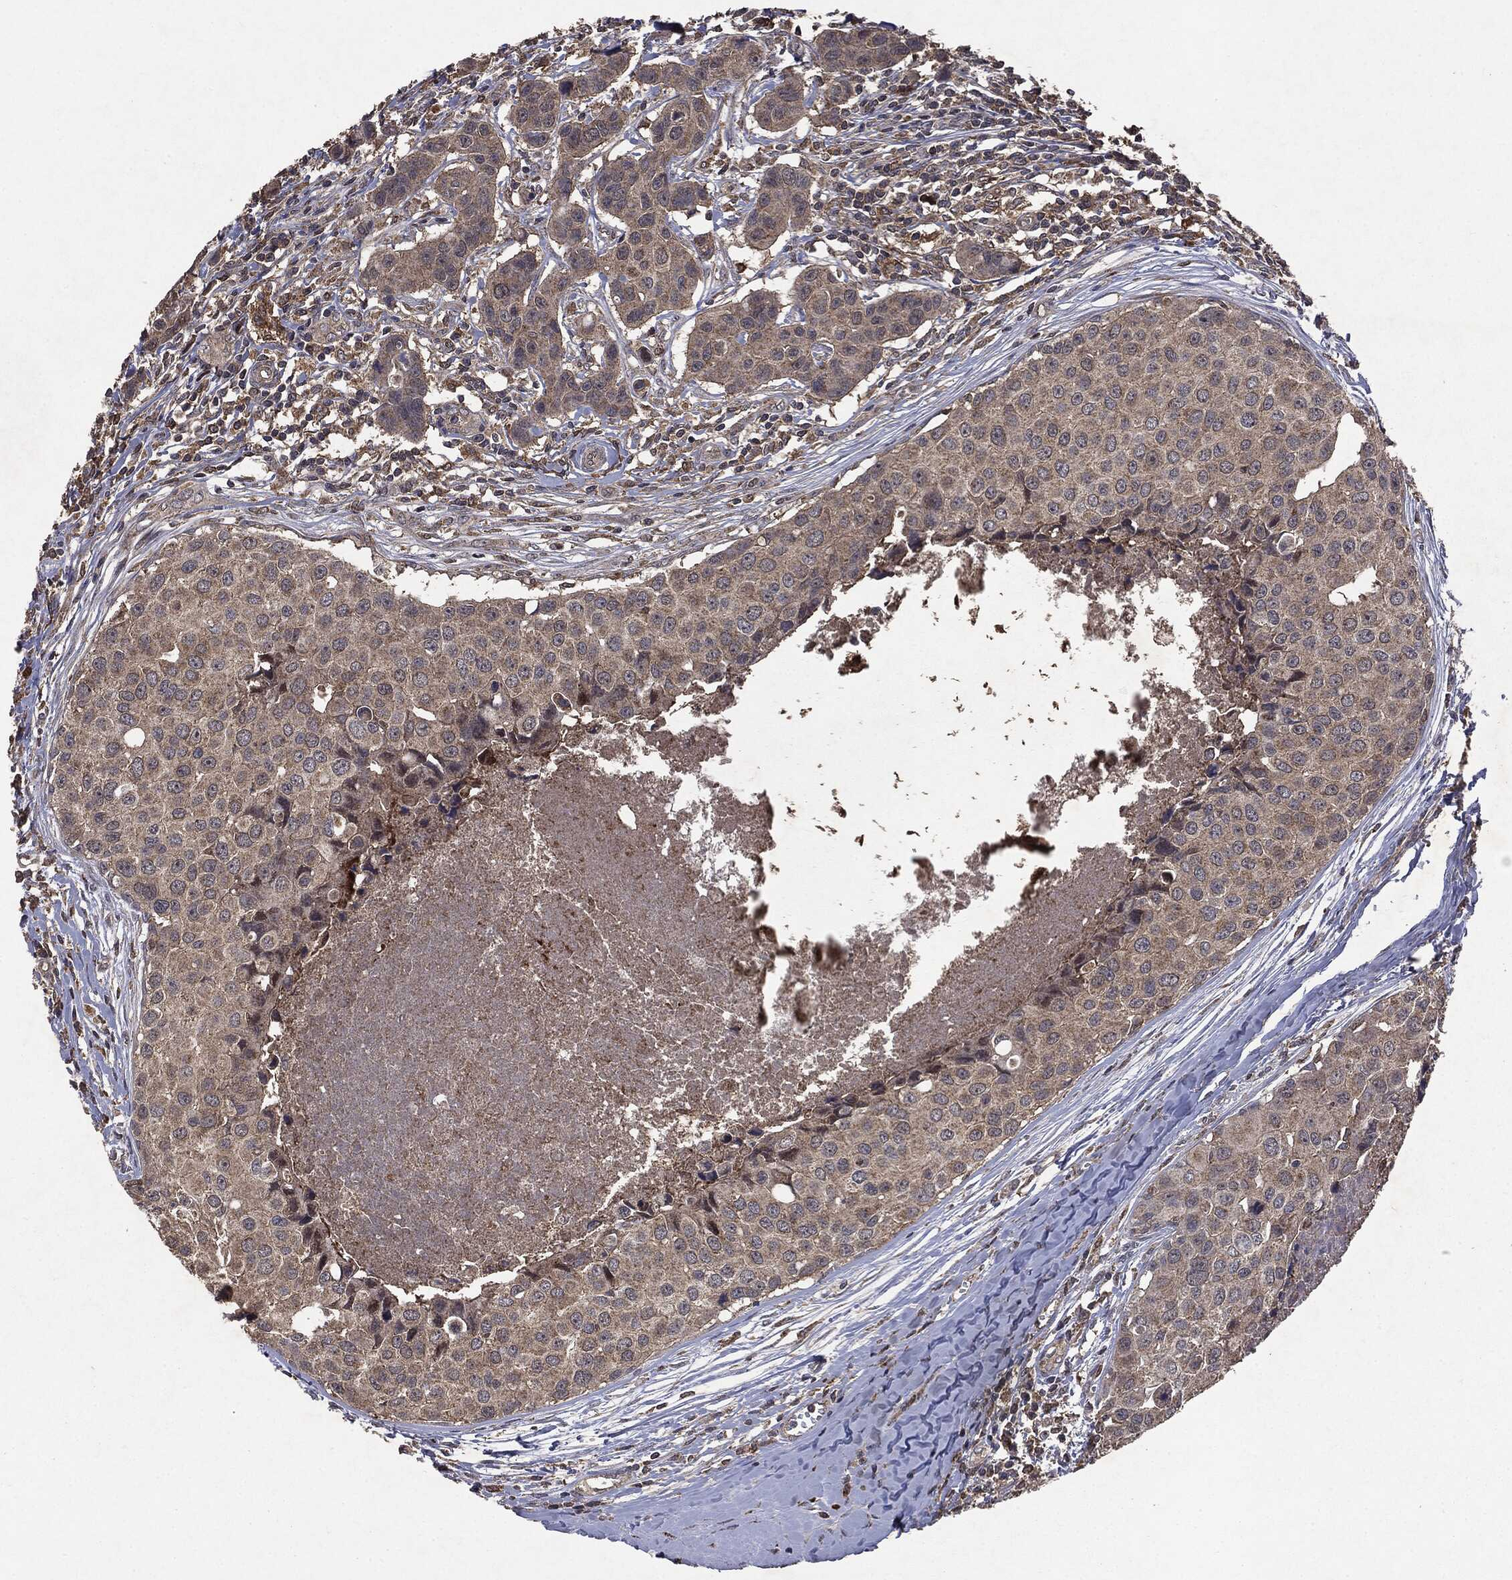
{"staining": {"intensity": "negative", "quantity": "none", "location": "none"}, "tissue": "breast cancer", "cell_type": "Tumor cells", "image_type": "cancer", "snomed": [{"axis": "morphology", "description": "Duct carcinoma"}, {"axis": "topography", "description": "Breast"}], "caption": "Tumor cells are negative for protein expression in human invasive ductal carcinoma (breast). (DAB (3,3'-diaminobenzidine) IHC, high magnification).", "gene": "PTEN", "patient": {"sex": "female", "age": 24}}